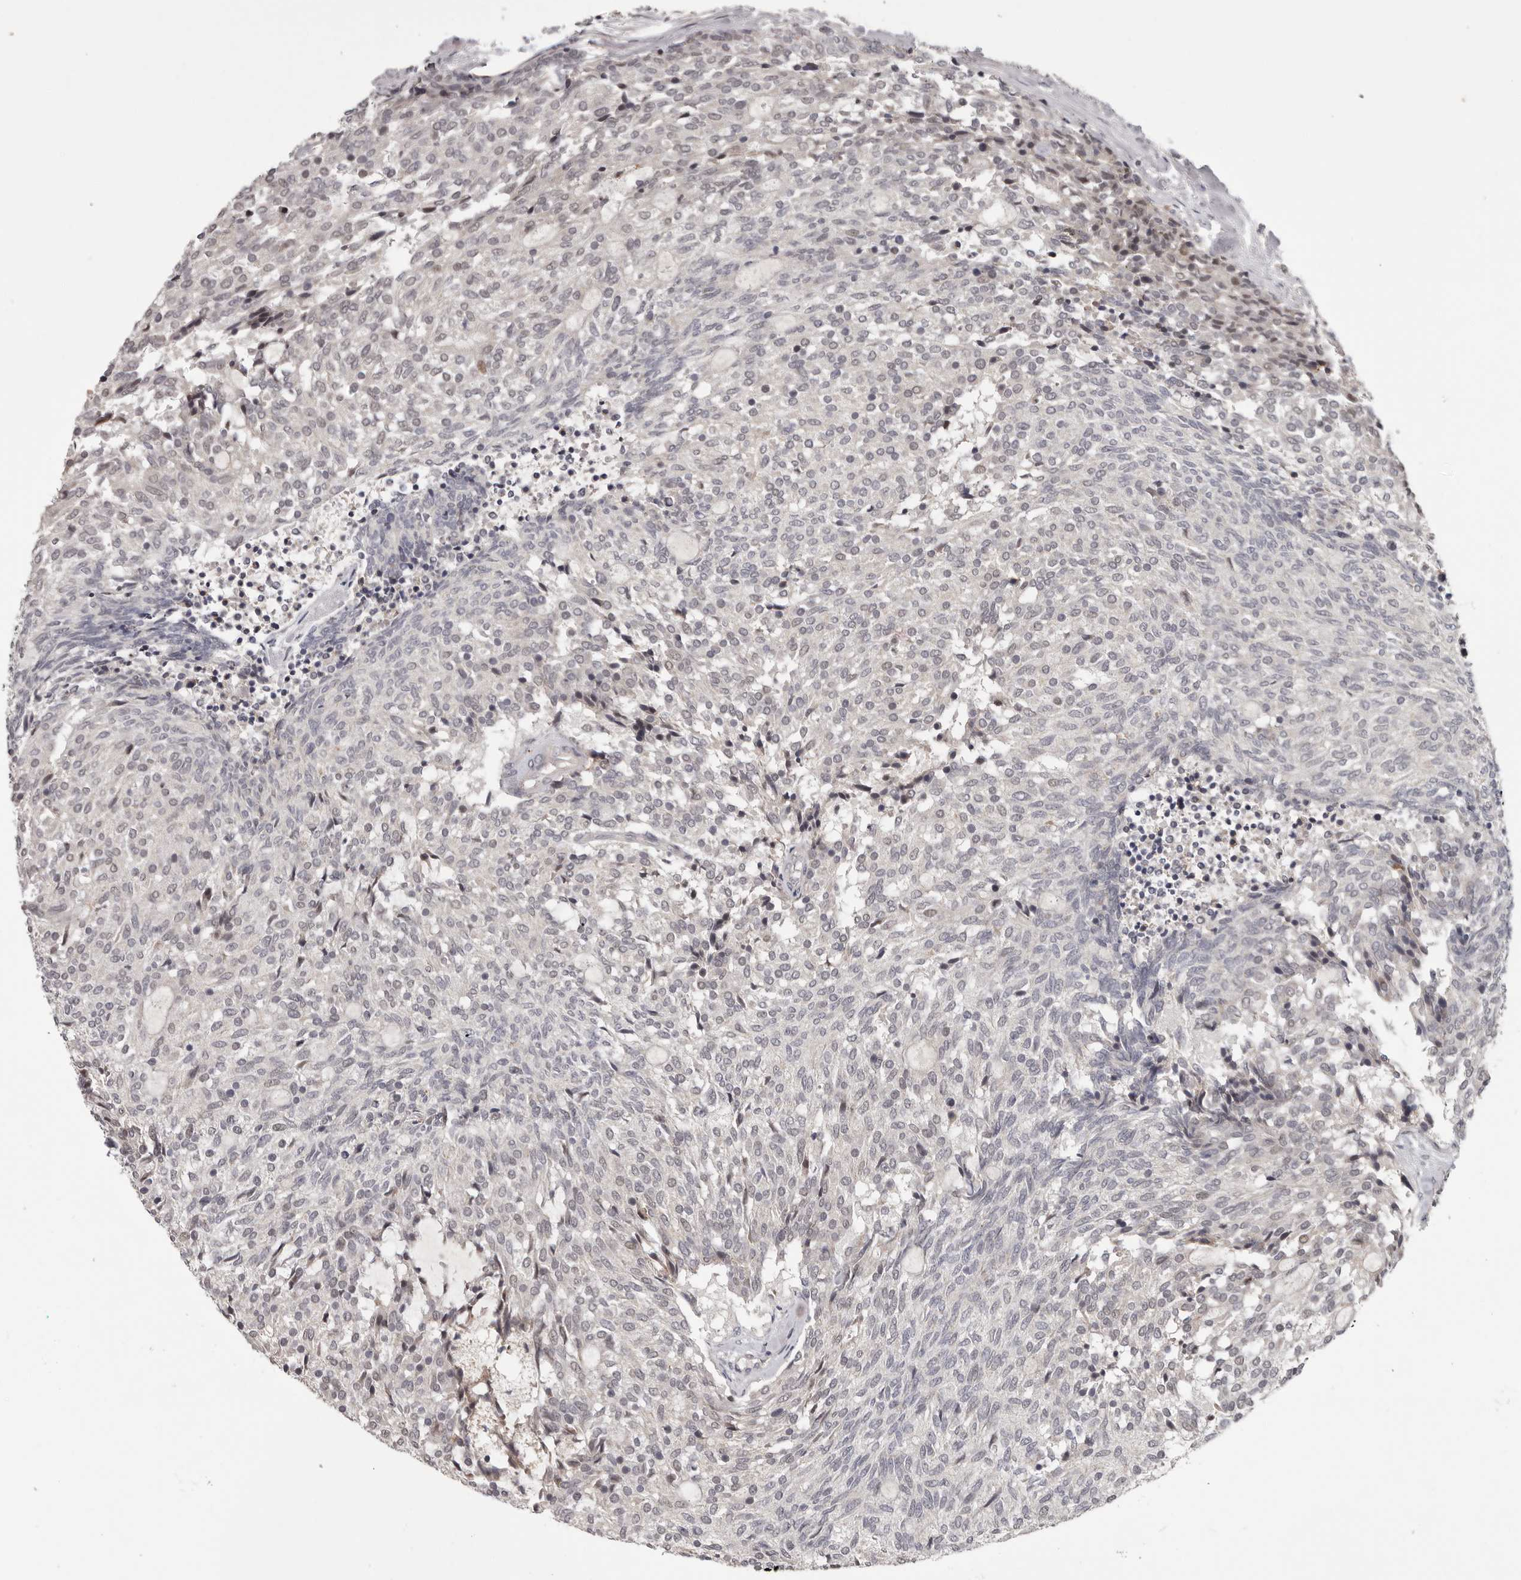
{"staining": {"intensity": "negative", "quantity": "none", "location": "none"}, "tissue": "carcinoid", "cell_type": "Tumor cells", "image_type": "cancer", "snomed": [{"axis": "morphology", "description": "Carcinoid, malignant, NOS"}, {"axis": "topography", "description": "Pancreas"}], "caption": "Human carcinoid stained for a protein using immunohistochemistry (IHC) displays no positivity in tumor cells.", "gene": "ANKRD44", "patient": {"sex": "female", "age": 54}}